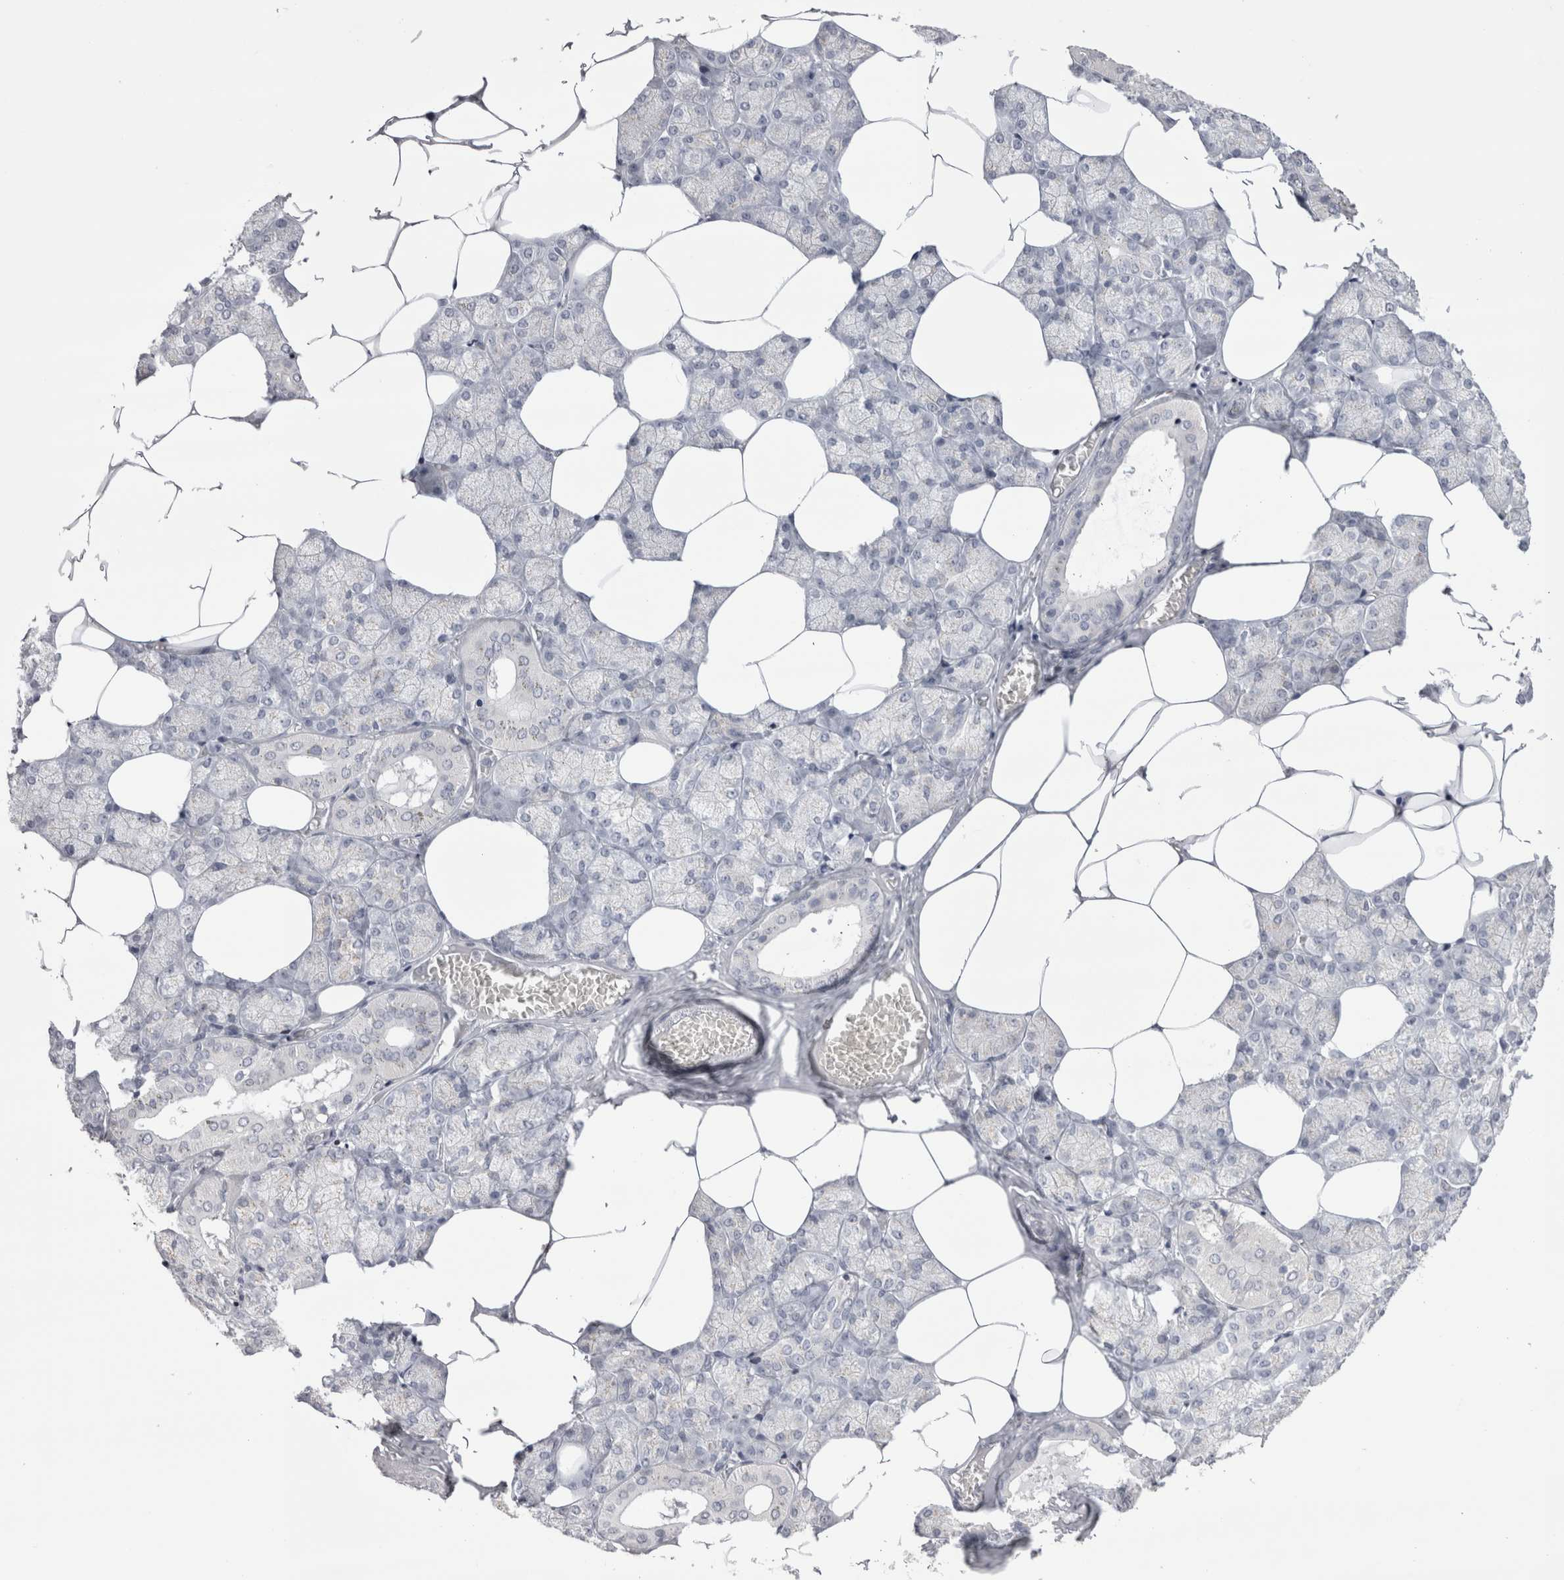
{"staining": {"intensity": "negative", "quantity": "none", "location": "none"}, "tissue": "salivary gland", "cell_type": "Glandular cells", "image_type": "normal", "snomed": [{"axis": "morphology", "description": "Normal tissue, NOS"}, {"axis": "topography", "description": "Salivary gland"}], "caption": "Glandular cells show no significant protein staining in normal salivary gland. (DAB immunohistochemistry (IHC) visualized using brightfield microscopy, high magnification).", "gene": "FNDC8", "patient": {"sex": "male", "age": 62}}